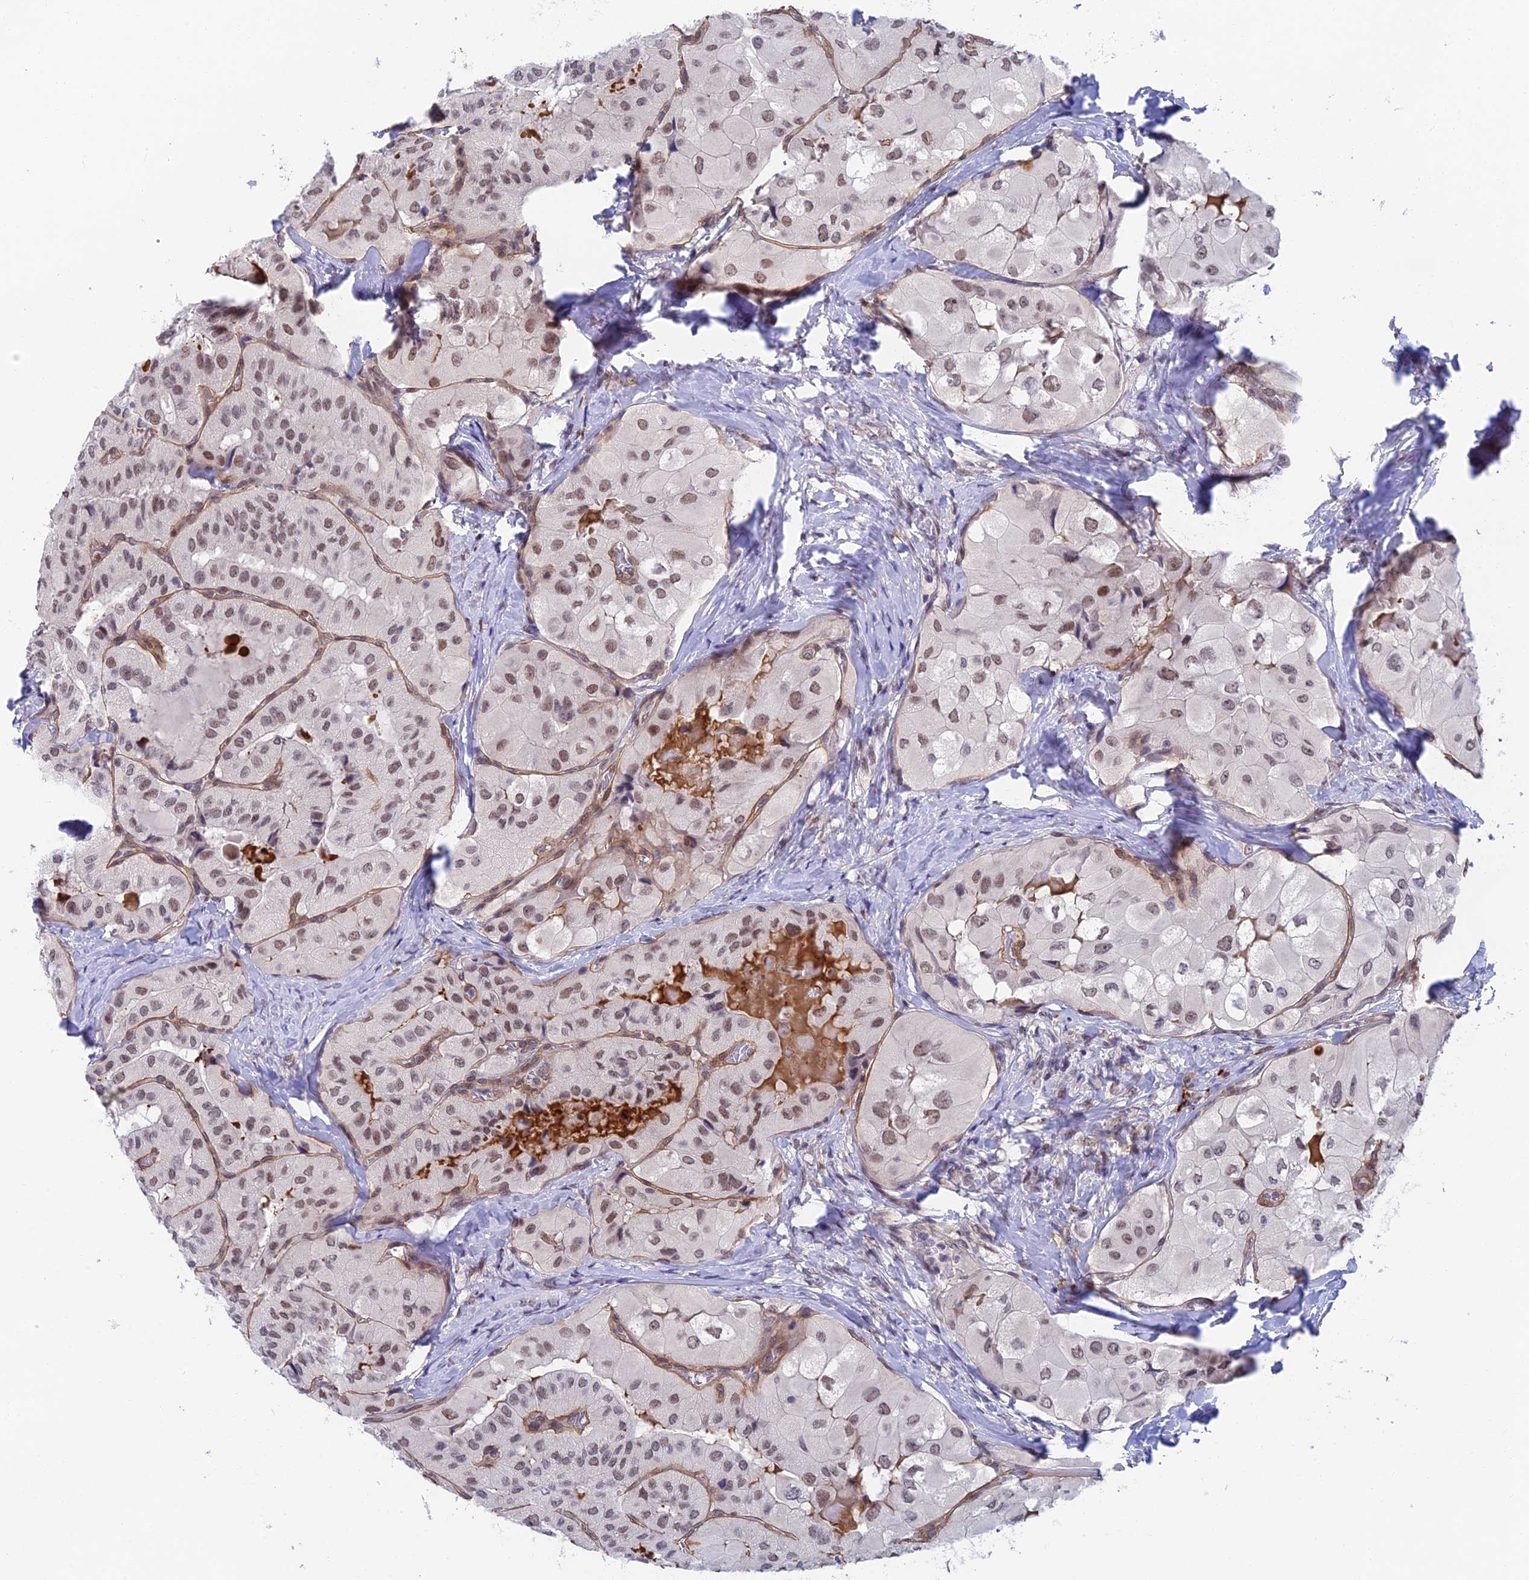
{"staining": {"intensity": "weak", "quantity": ">75%", "location": "cytoplasmic/membranous,nuclear"}, "tissue": "thyroid cancer", "cell_type": "Tumor cells", "image_type": "cancer", "snomed": [{"axis": "morphology", "description": "Normal tissue, NOS"}, {"axis": "morphology", "description": "Papillary adenocarcinoma, NOS"}, {"axis": "topography", "description": "Thyroid gland"}], "caption": "Thyroid cancer tissue reveals weak cytoplasmic/membranous and nuclear expression in about >75% of tumor cells, visualized by immunohistochemistry.", "gene": "NSMCE1", "patient": {"sex": "female", "age": 59}}